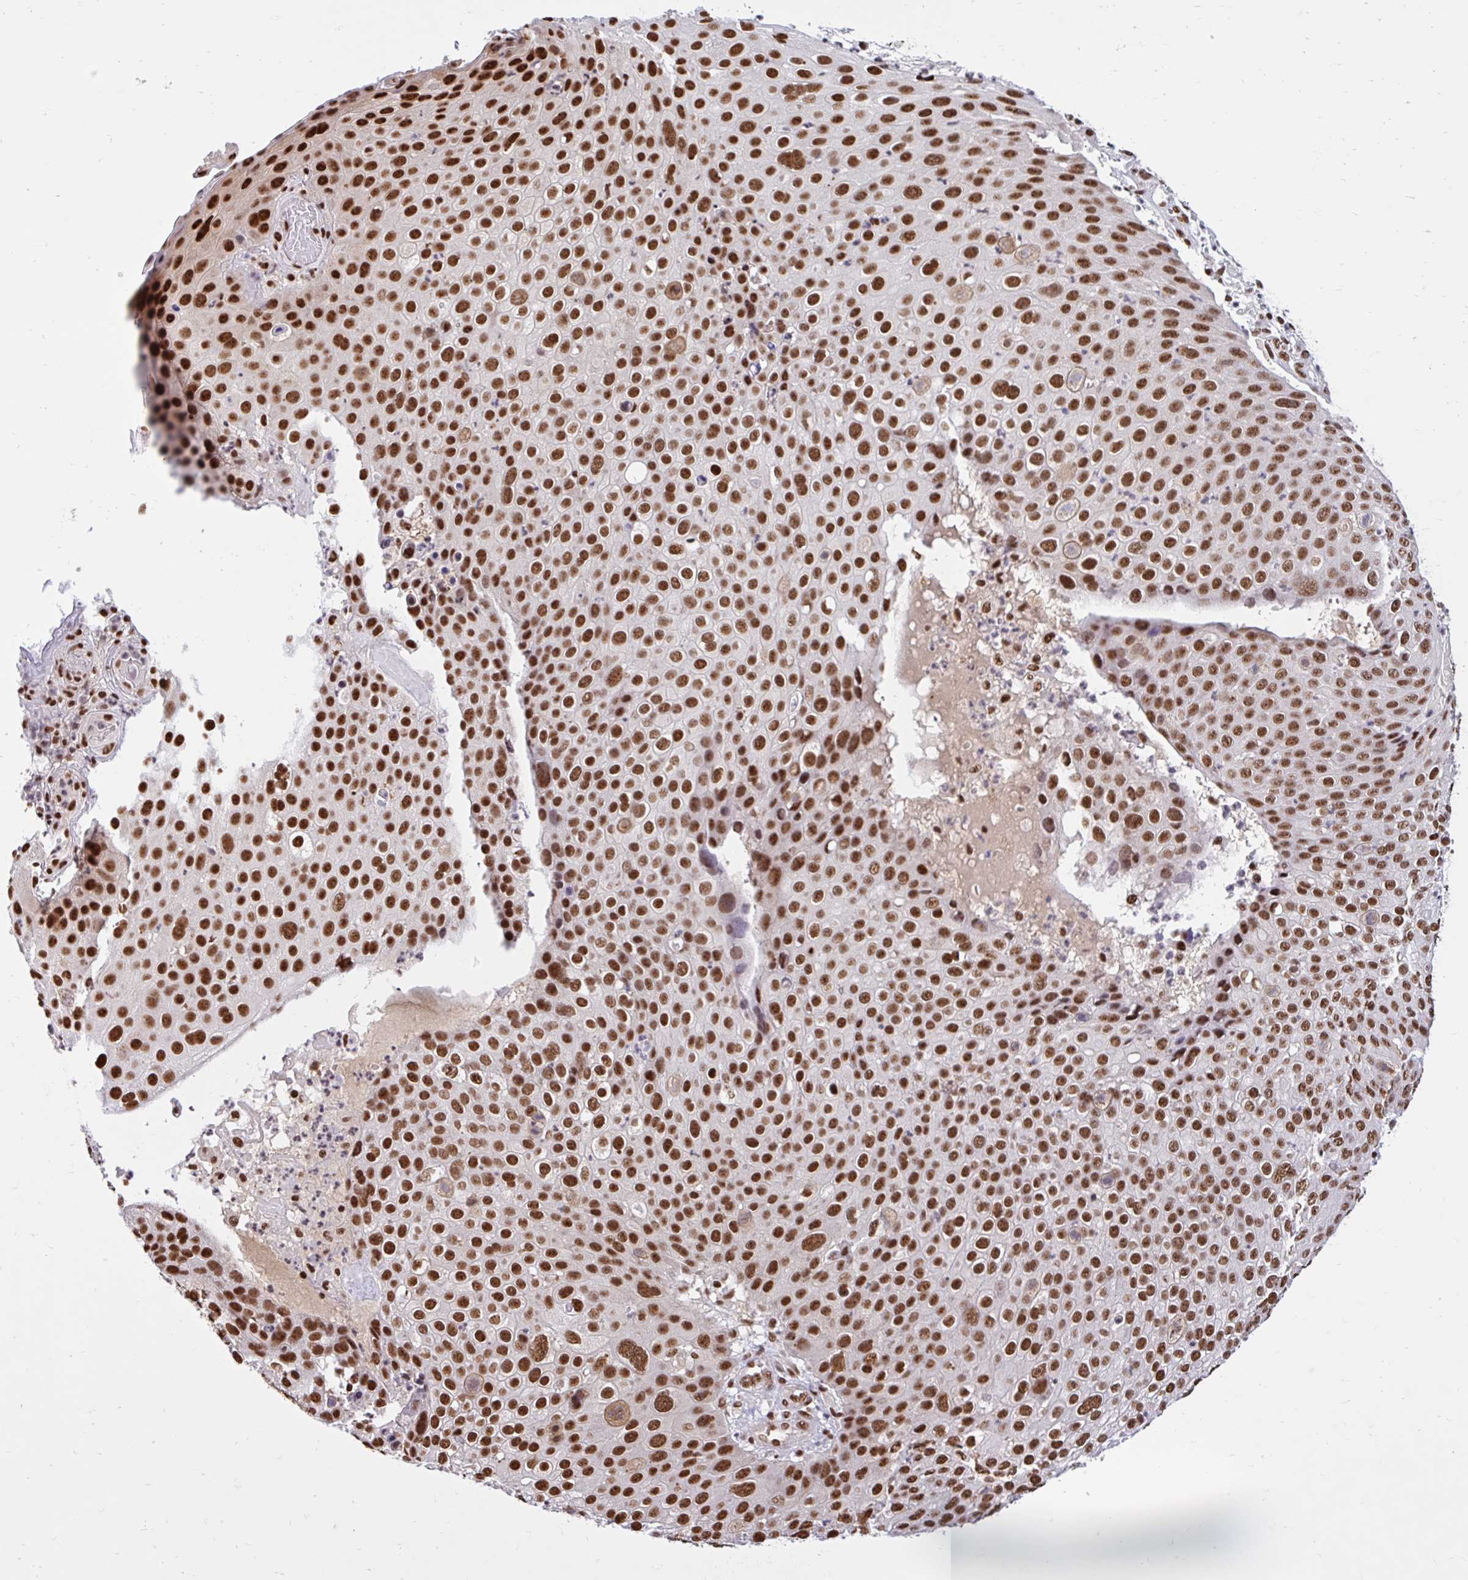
{"staining": {"intensity": "strong", "quantity": ">75%", "location": "nuclear"}, "tissue": "skin cancer", "cell_type": "Tumor cells", "image_type": "cancer", "snomed": [{"axis": "morphology", "description": "Squamous cell carcinoma, NOS"}, {"axis": "topography", "description": "Skin"}], "caption": "Immunohistochemical staining of skin cancer (squamous cell carcinoma) exhibits high levels of strong nuclear protein expression in approximately >75% of tumor cells.", "gene": "ABCA9", "patient": {"sex": "male", "age": 71}}